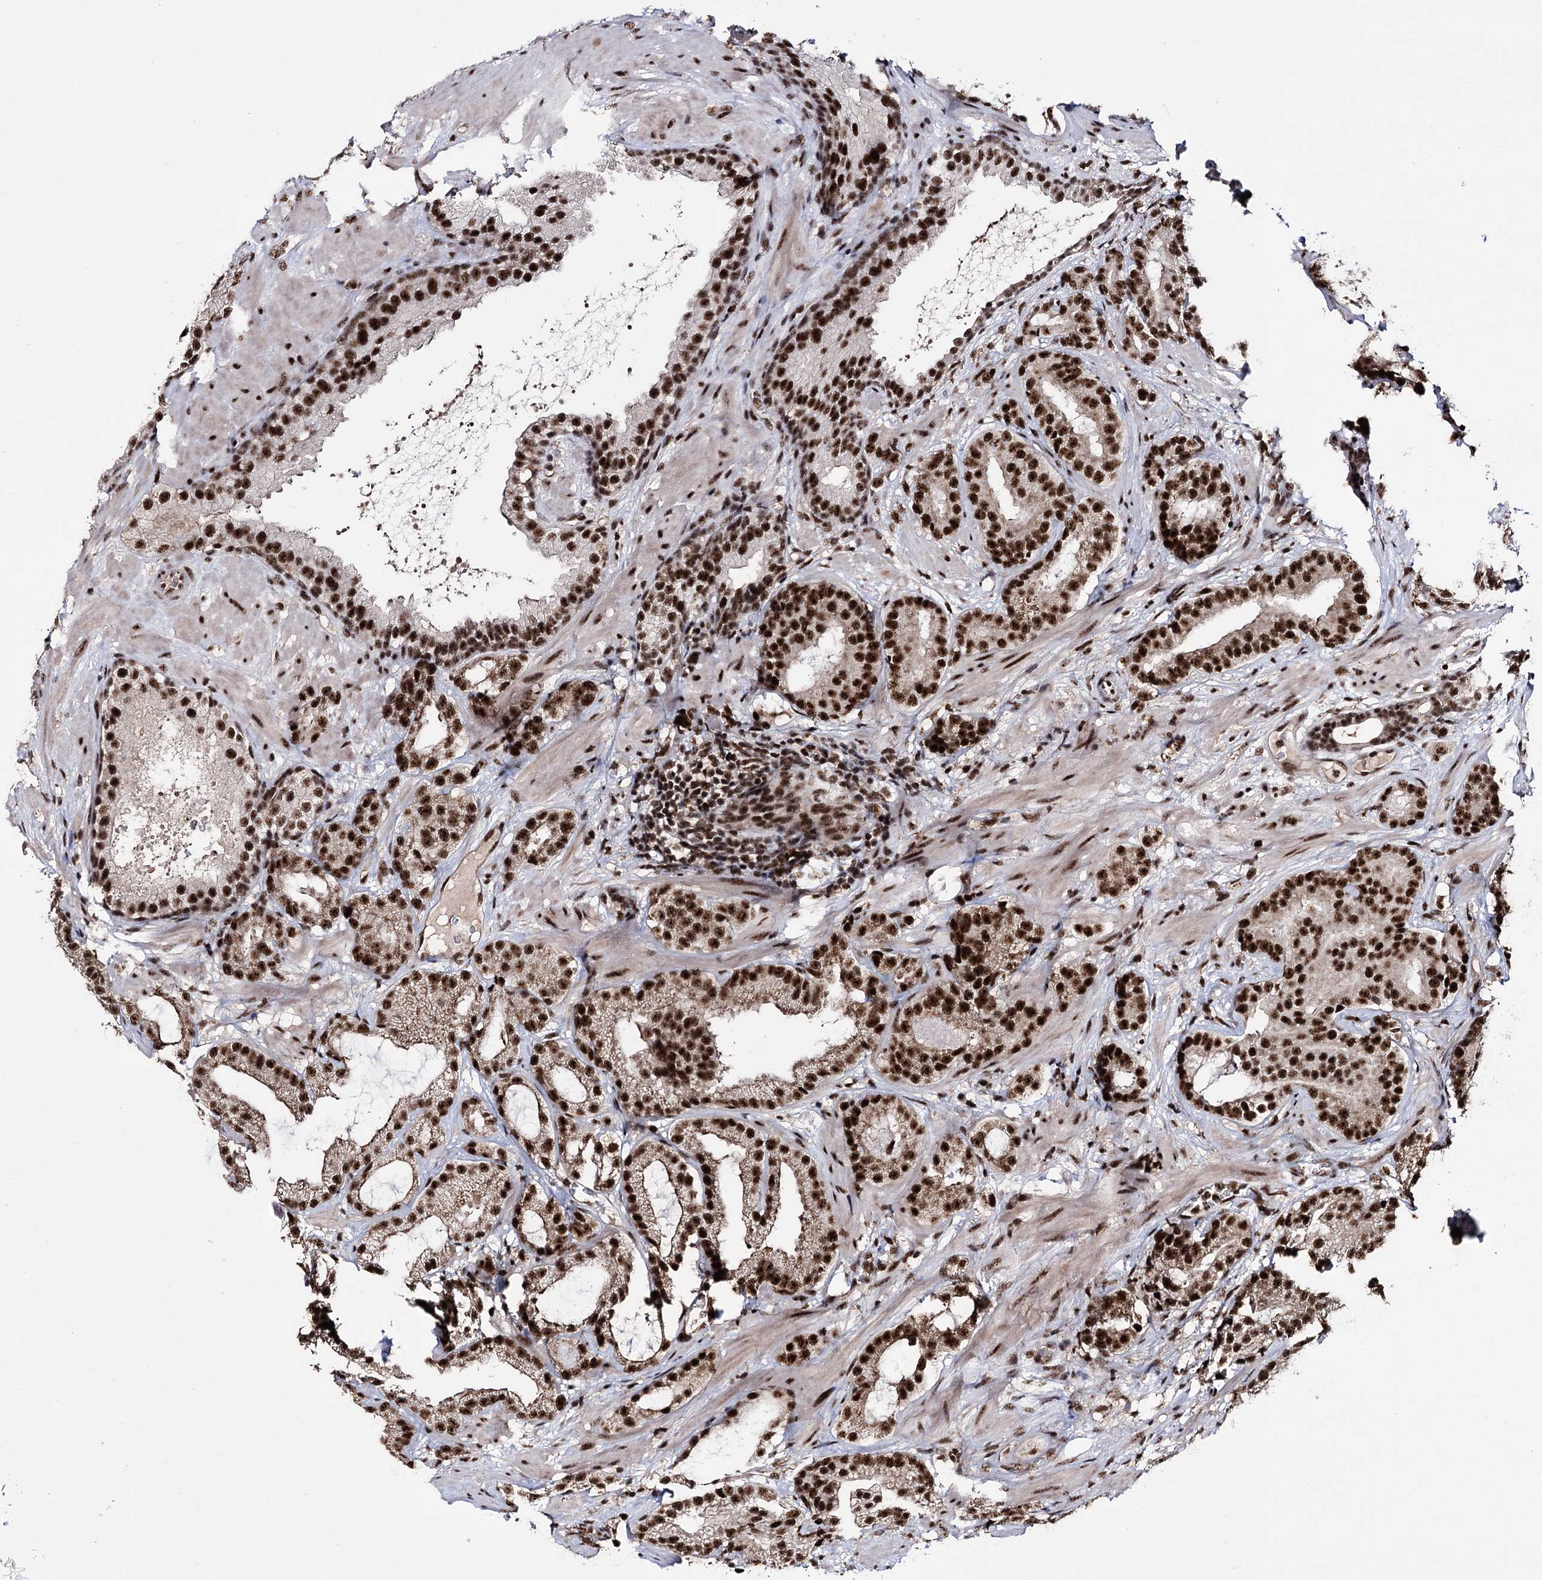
{"staining": {"intensity": "strong", "quantity": ">75%", "location": "nuclear"}, "tissue": "prostate cancer", "cell_type": "Tumor cells", "image_type": "cancer", "snomed": [{"axis": "morphology", "description": "Adenocarcinoma, High grade"}, {"axis": "topography", "description": "Prostate"}], "caption": "The image demonstrates a brown stain indicating the presence of a protein in the nuclear of tumor cells in prostate high-grade adenocarcinoma.", "gene": "PRPF40A", "patient": {"sex": "male", "age": 60}}